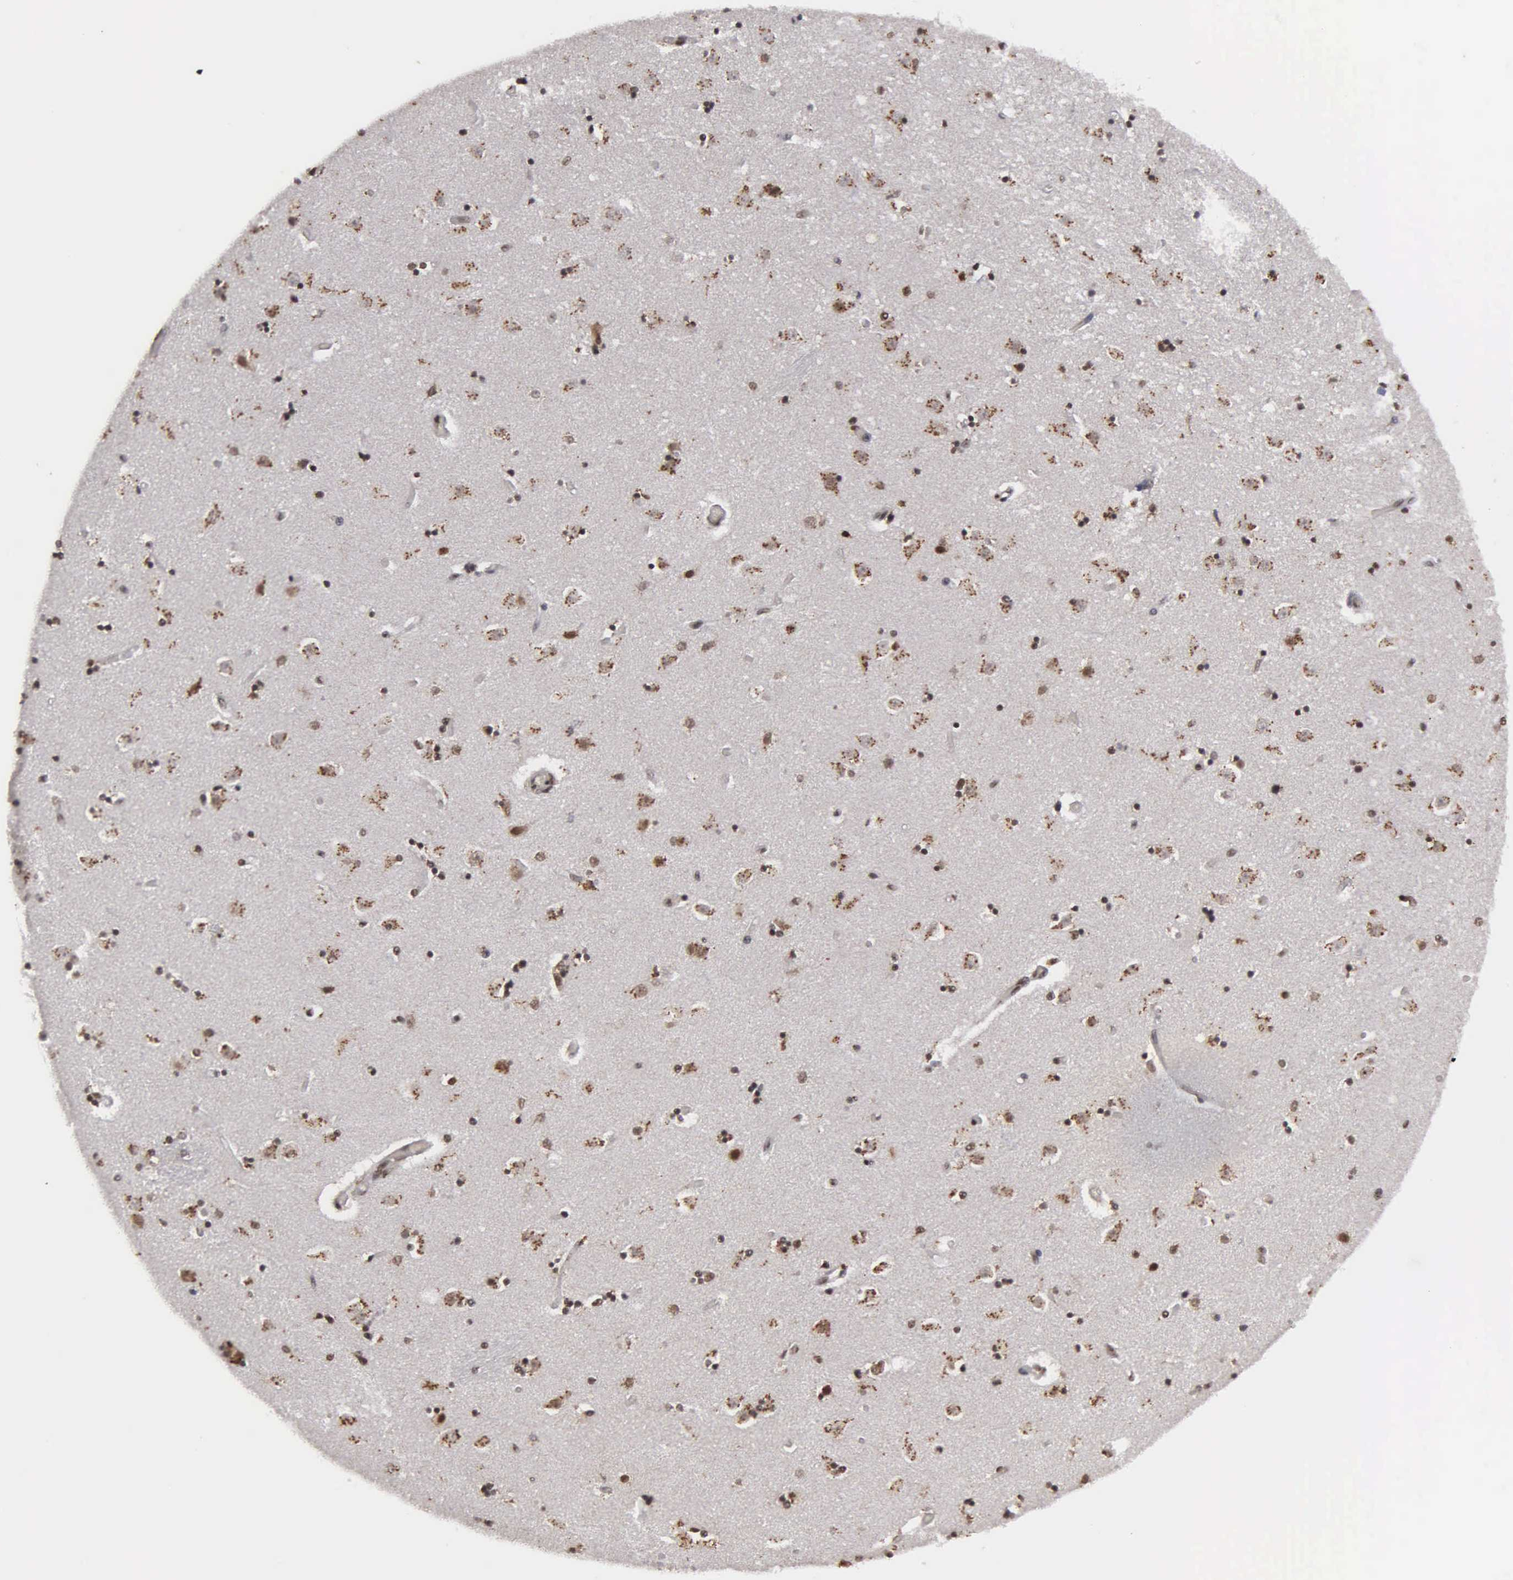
{"staining": {"intensity": "weak", "quantity": "<25%", "location": "nuclear"}, "tissue": "caudate", "cell_type": "Glial cells", "image_type": "normal", "snomed": [{"axis": "morphology", "description": "Normal tissue, NOS"}, {"axis": "topography", "description": "Lateral ventricle wall"}], "caption": "Caudate was stained to show a protein in brown. There is no significant positivity in glial cells. (DAB immunohistochemistry visualized using brightfield microscopy, high magnification).", "gene": "GTF2A1", "patient": {"sex": "female", "age": 54}}